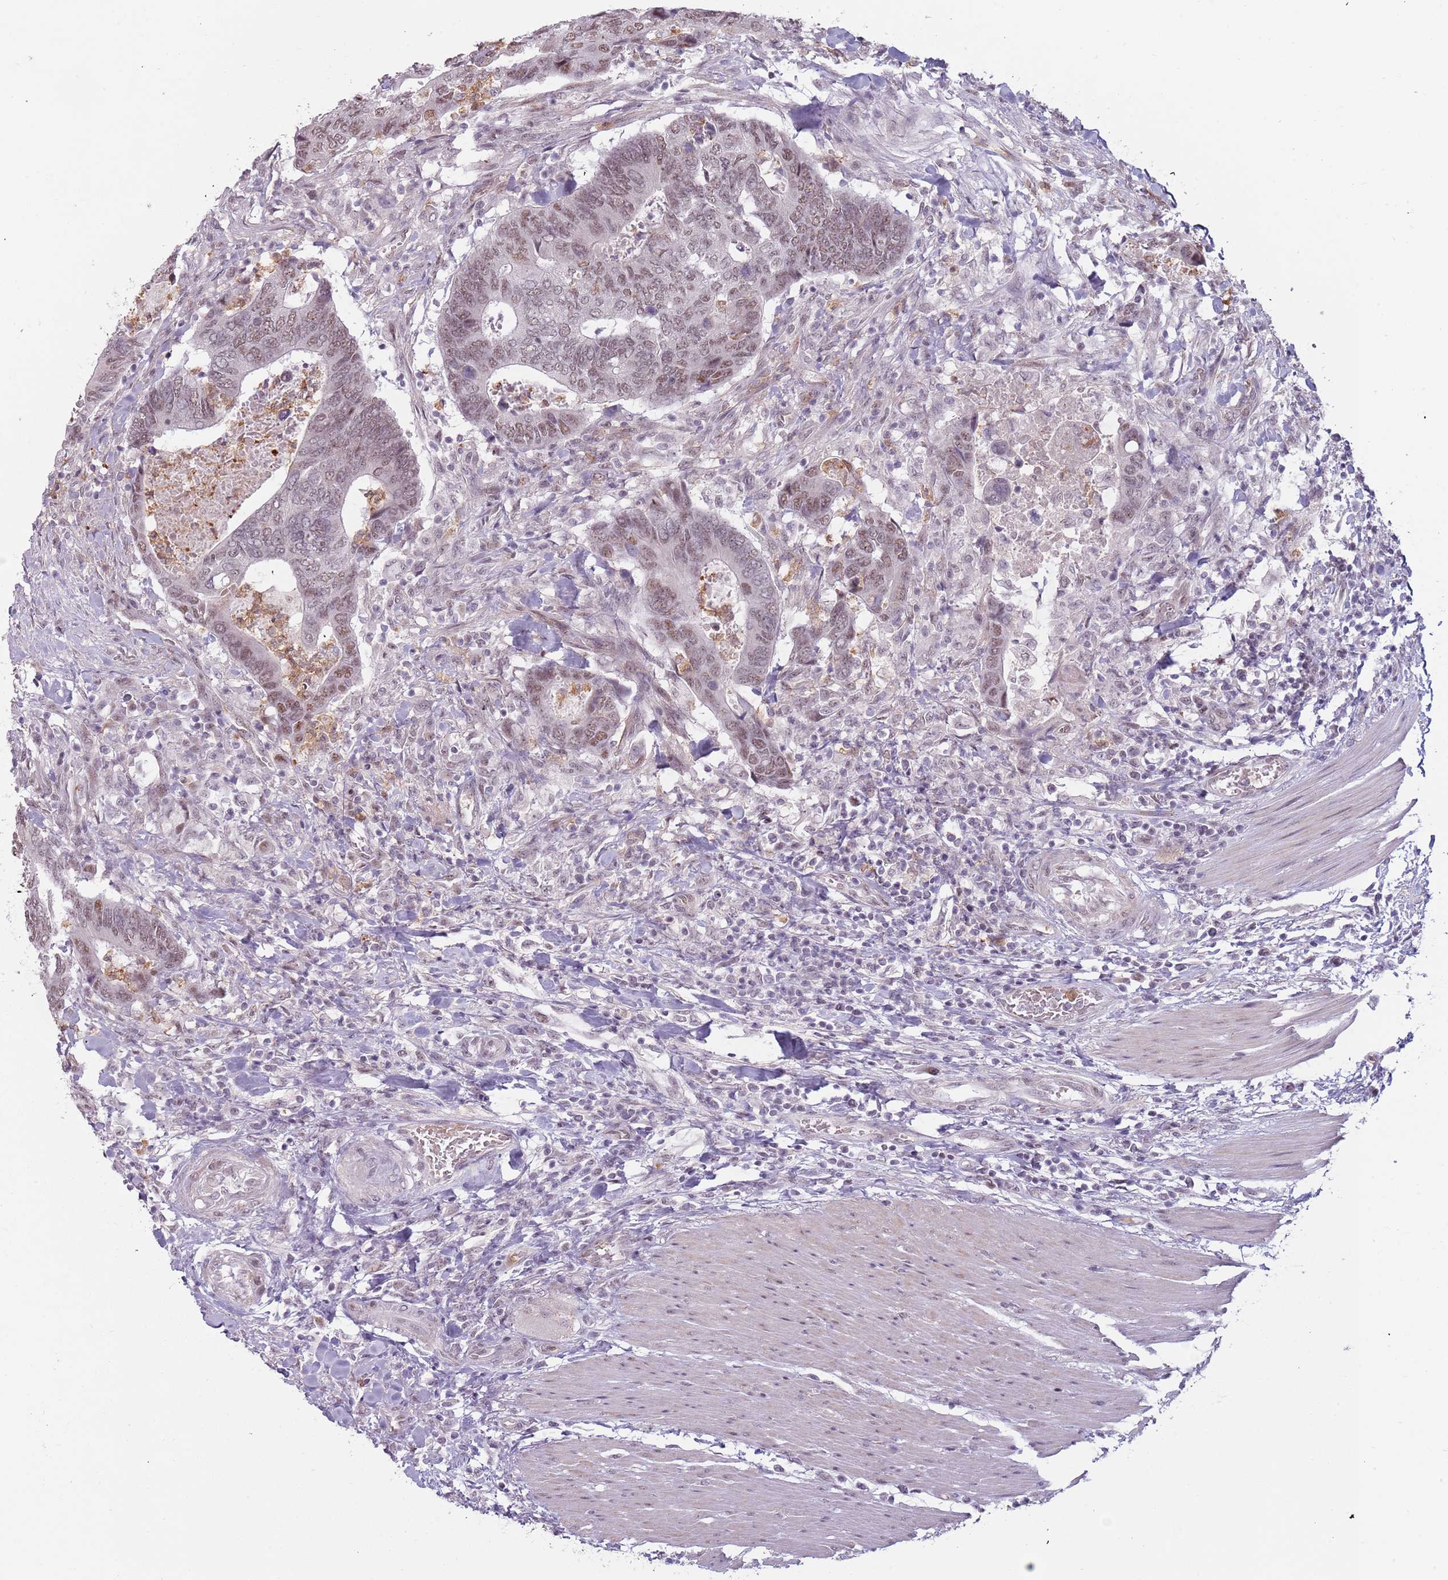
{"staining": {"intensity": "weak", "quantity": ">75%", "location": "nuclear"}, "tissue": "colorectal cancer", "cell_type": "Tumor cells", "image_type": "cancer", "snomed": [{"axis": "morphology", "description": "Adenocarcinoma, NOS"}, {"axis": "topography", "description": "Colon"}], "caption": "DAB immunohistochemical staining of human colorectal cancer shows weak nuclear protein expression in about >75% of tumor cells.", "gene": "REXO4", "patient": {"sex": "male", "age": 87}}